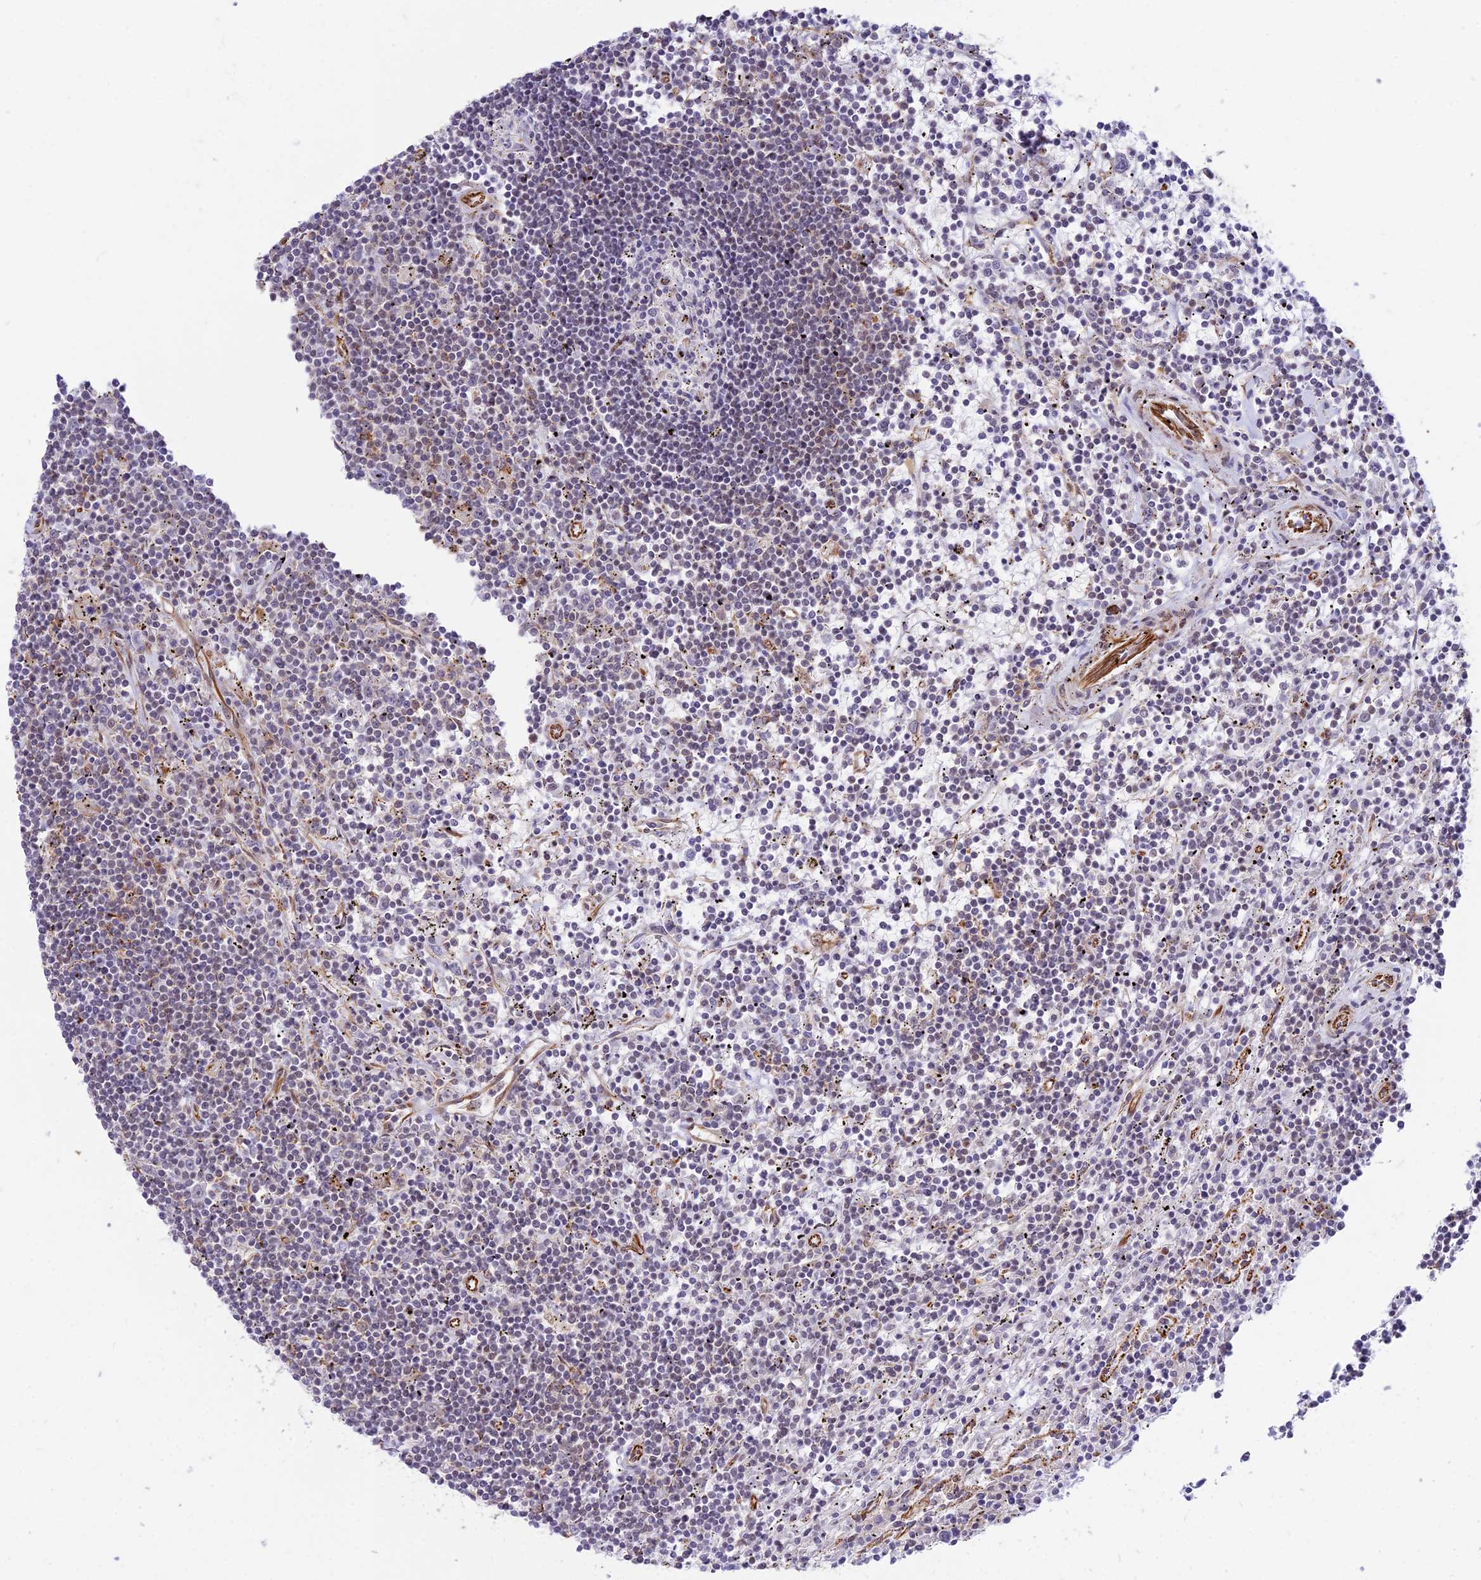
{"staining": {"intensity": "weak", "quantity": "25%-75%", "location": "cytoplasmic/membranous"}, "tissue": "lymphoma", "cell_type": "Tumor cells", "image_type": "cancer", "snomed": [{"axis": "morphology", "description": "Malignant lymphoma, non-Hodgkin's type, Low grade"}, {"axis": "topography", "description": "Spleen"}], "caption": "Protein staining by immunohistochemistry demonstrates weak cytoplasmic/membranous staining in about 25%-75% of tumor cells in malignant lymphoma, non-Hodgkin's type (low-grade).", "gene": "SAPCD2", "patient": {"sex": "male", "age": 76}}